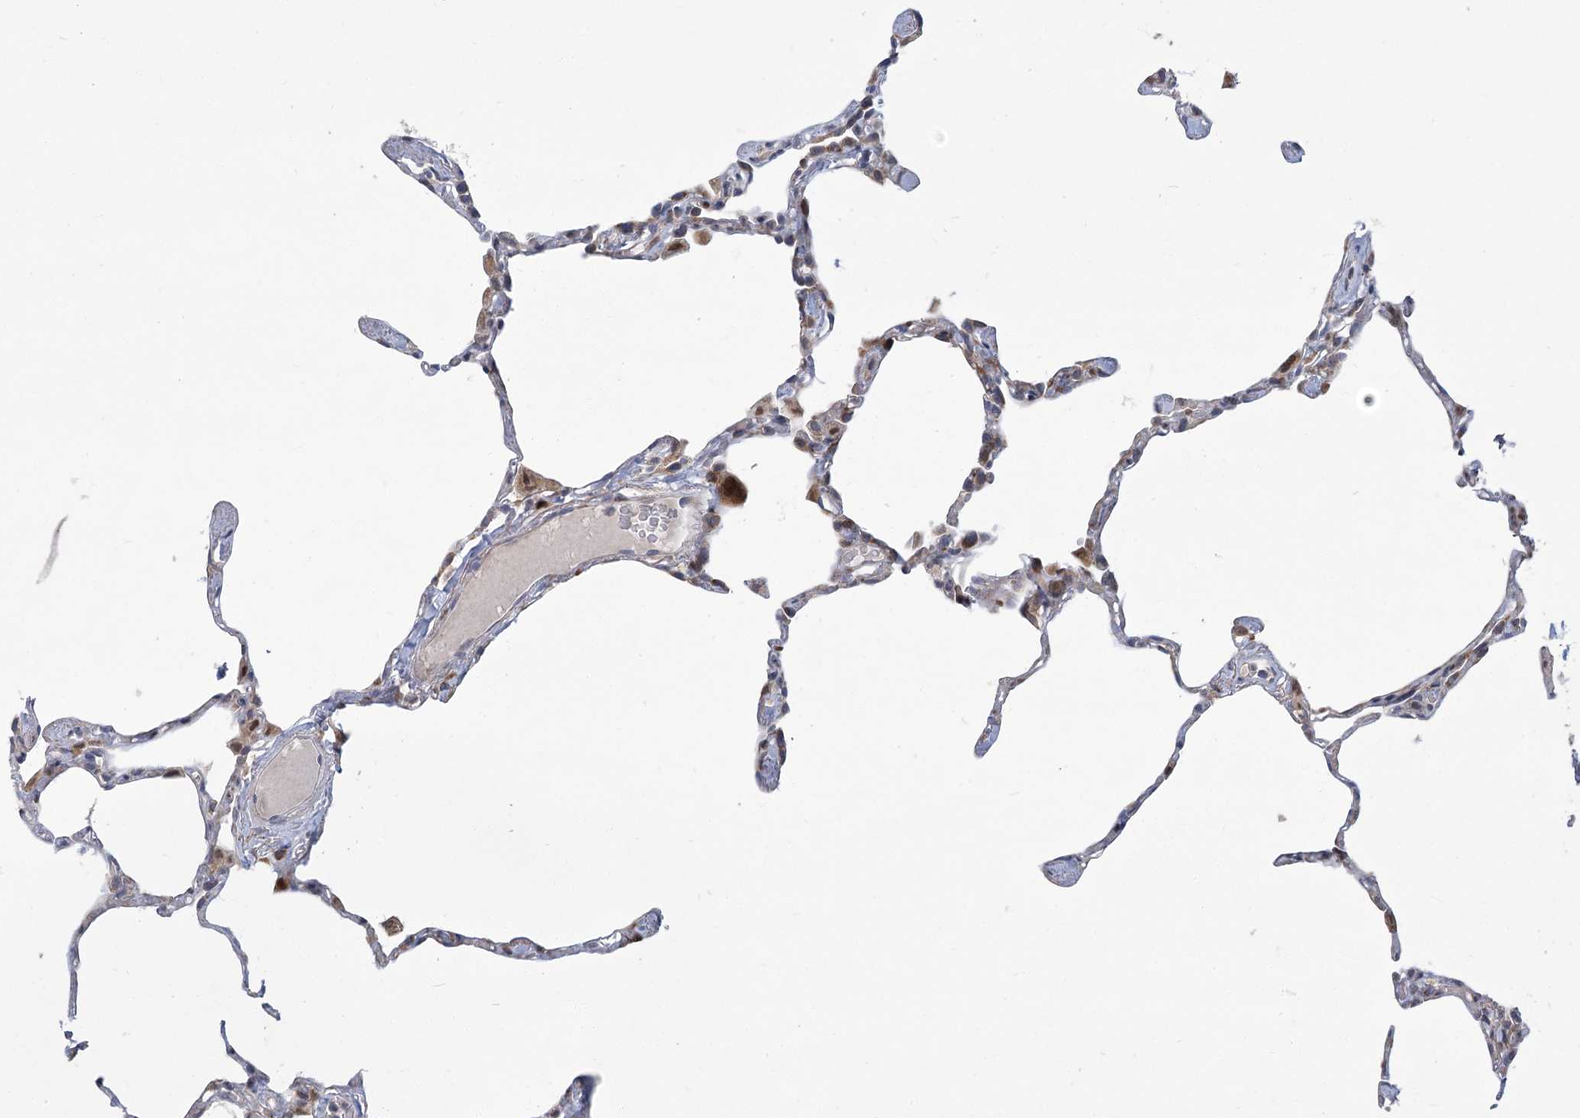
{"staining": {"intensity": "weak", "quantity": "<25%", "location": "cytoplasmic/membranous"}, "tissue": "lung", "cell_type": "Alveolar cells", "image_type": "normal", "snomed": [{"axis": "morphology", "description": "Normal tissue, NOS"}, {"axis": "topography", "description": "Lung"}], "caption": "Immunohistochemical staining of normal lung displays no significant staining in alveolar cells.", "gene": "GCNT4", "patient": {"sex": "male", "age": 65}}